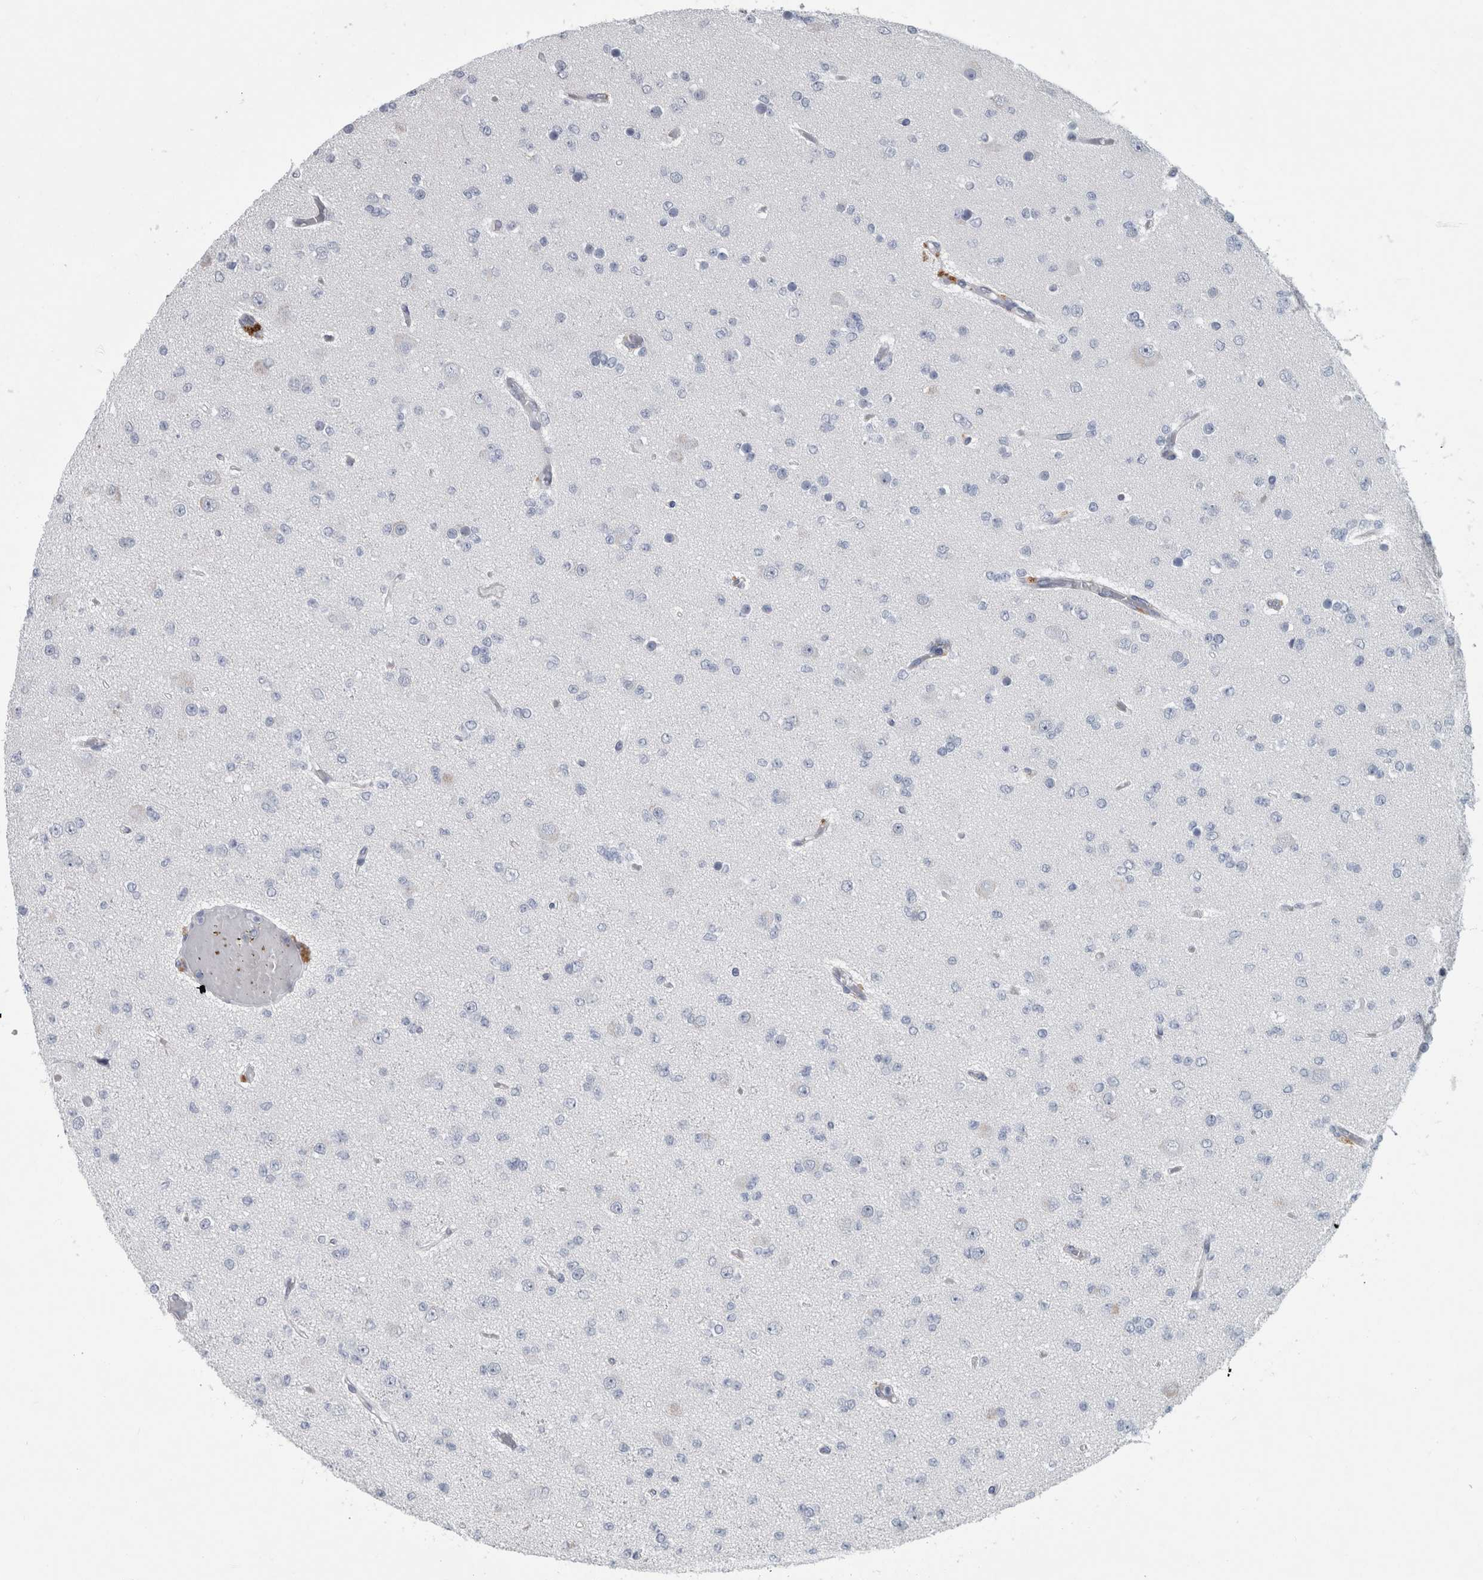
{"staining": {"intensity": "negative", "quantity": "none", "location": "none"}, "tissue": "glioma", "cell_type": "Tumor cells", "image_type": "cancer", "snomed": [{"axis": "morphology", "description": "Glioma, malignant, Low grade"}, {"axis": "topography", "description": "Brain"}], "caption": "A micrograph of human malignant glioma (low-grade) is negative for staining in tumor cells.", "gene": "FAM83H", "patient": {"sex": "female", "age": 22}}